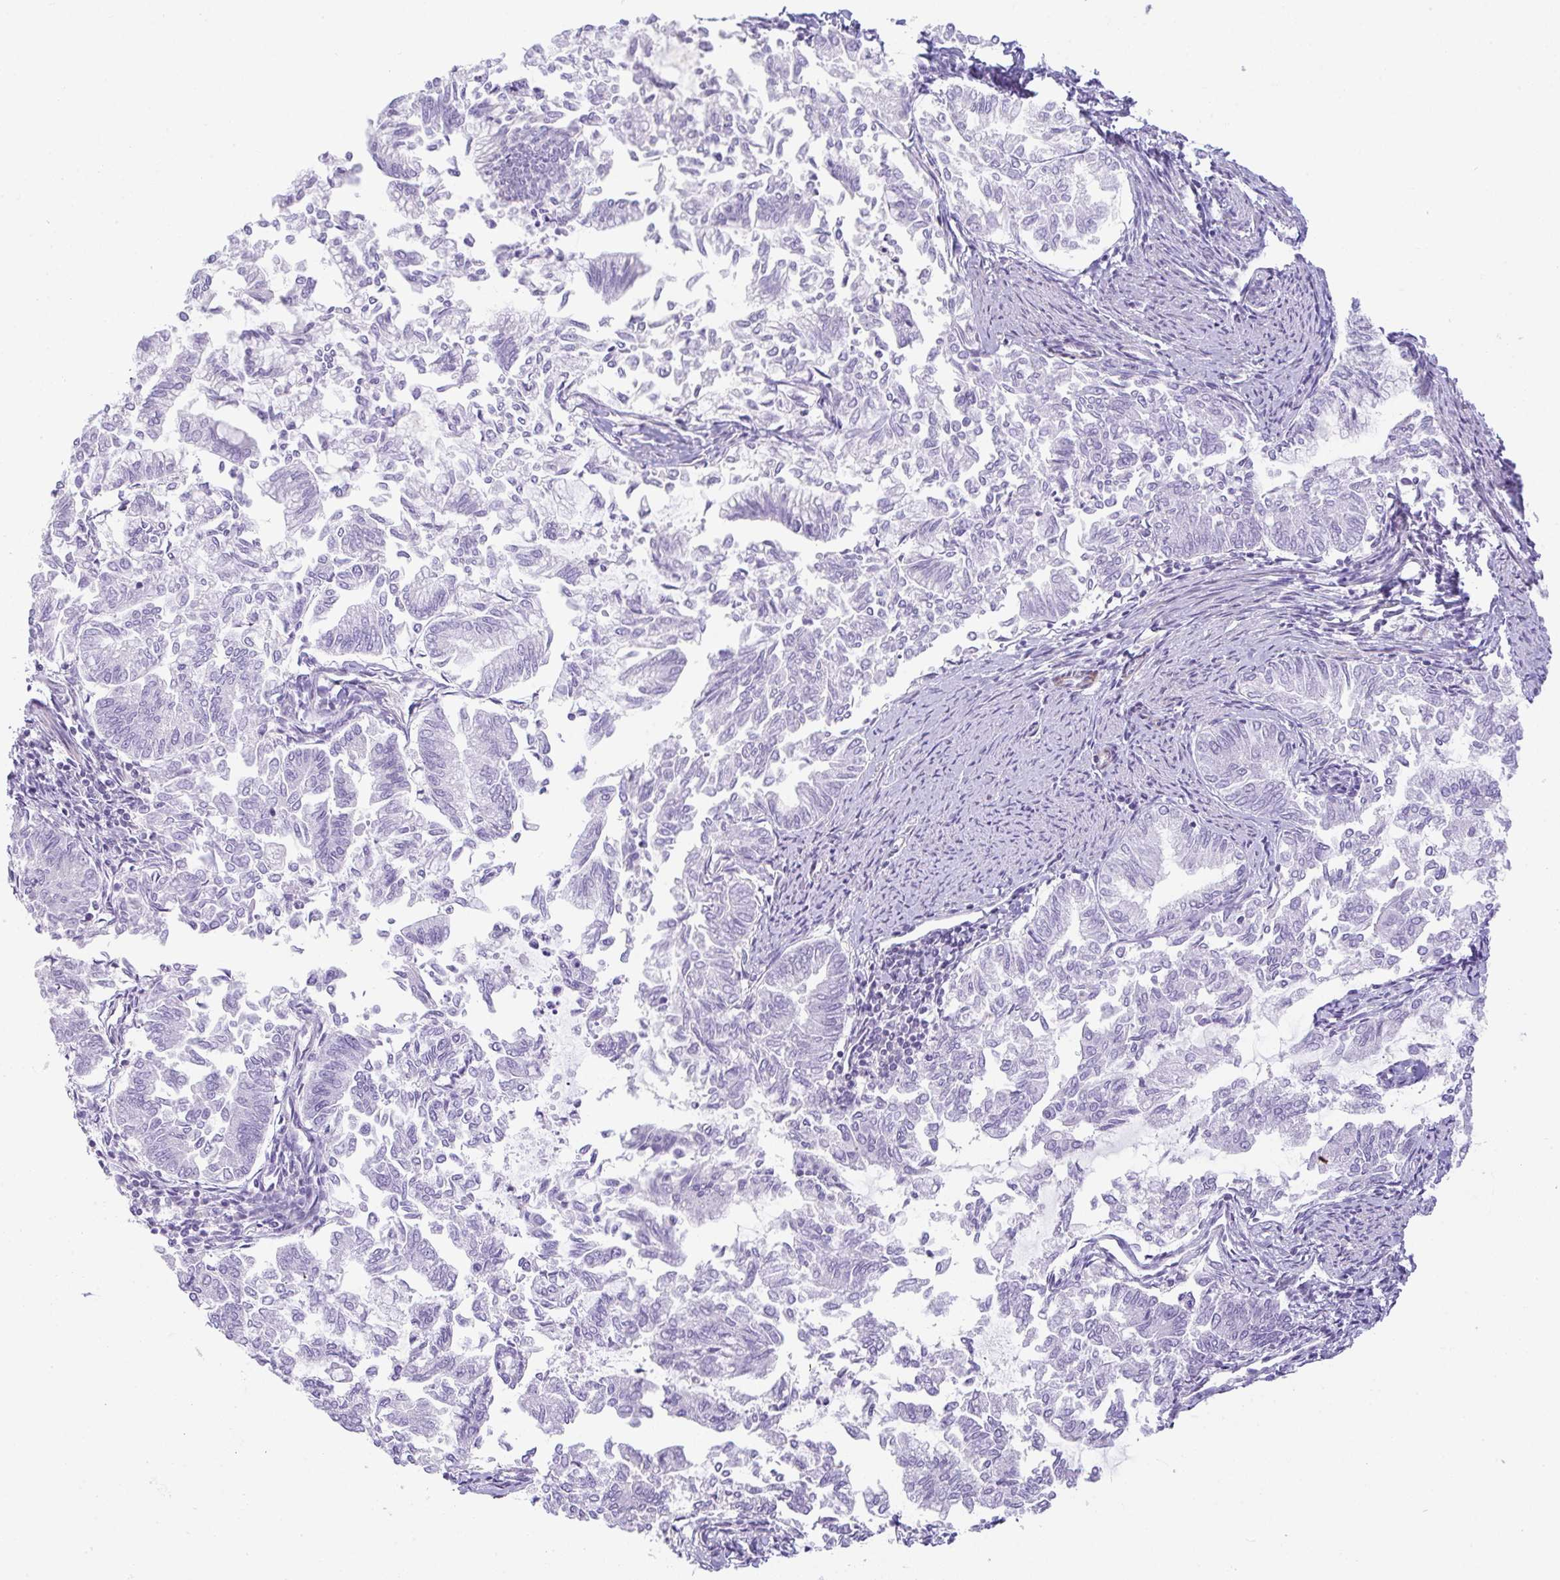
{"staining": {"intensity": "negative", "quantity": "none", "location": "none"}, "tissue": "endometrial cancer", "cell_type": "Tumor cells", "image_type": "cancer", "snomed": [{"axis": "morphology", "description": "Adenocarcinoma, NOS"}, {"axis": "topography", "description": "Endometrium"}], "caption": "Immunohistochemistry micrograph of neoplastic tissue: endometrial adenocarcinoma stained with DAB (3,3'-diaminobenzidine) demonstrates no significant protein staining in tumor cells. (Stains: DAB (3,3'-diaminobenzidine) immunohistochemistry with hematoxylin counter stain, Microscopy: brightfield microscopy at high magnification).", "gene": "CDRT15", "patient": {"sex": "female", "age": 79}}